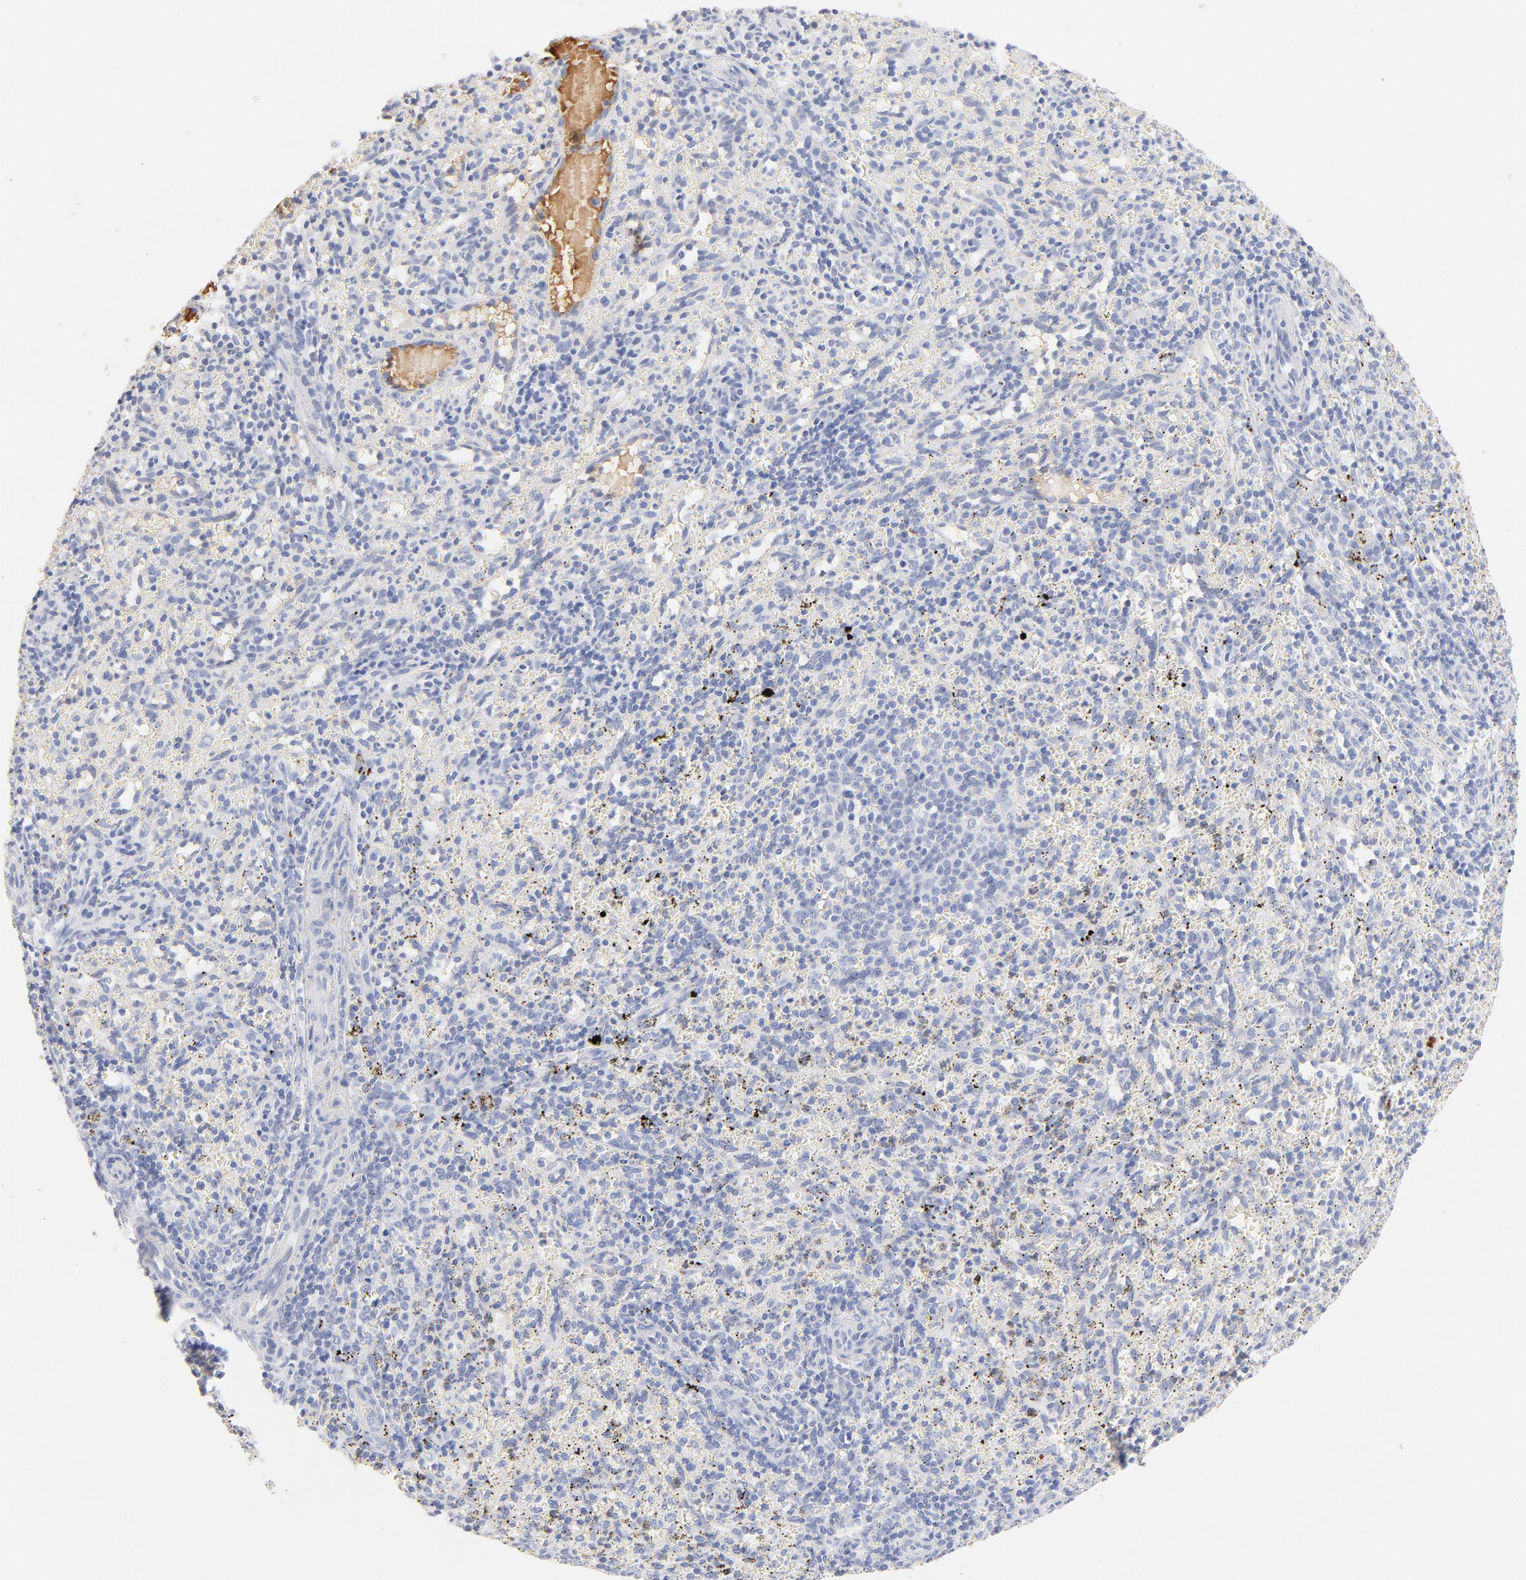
{"staining": {"intensity": "negative", "quantity": "none", "location": "none"}, "tissue": "spleen", "cell_type": "Cells in red pulp", "image_type": "normal", "snomed": [{"axis": "morphology", "description": "Normal tissue, NOS"}, {"axis": "topography", "description": "Spleen"}], "caption": "This is an immunohistochemistry (IHC) photomicrograph of unremarkable spleen. There is no staining in cells in red pulp.", "gene": "C3", "patient": {"sex": "female", "age": 10}}